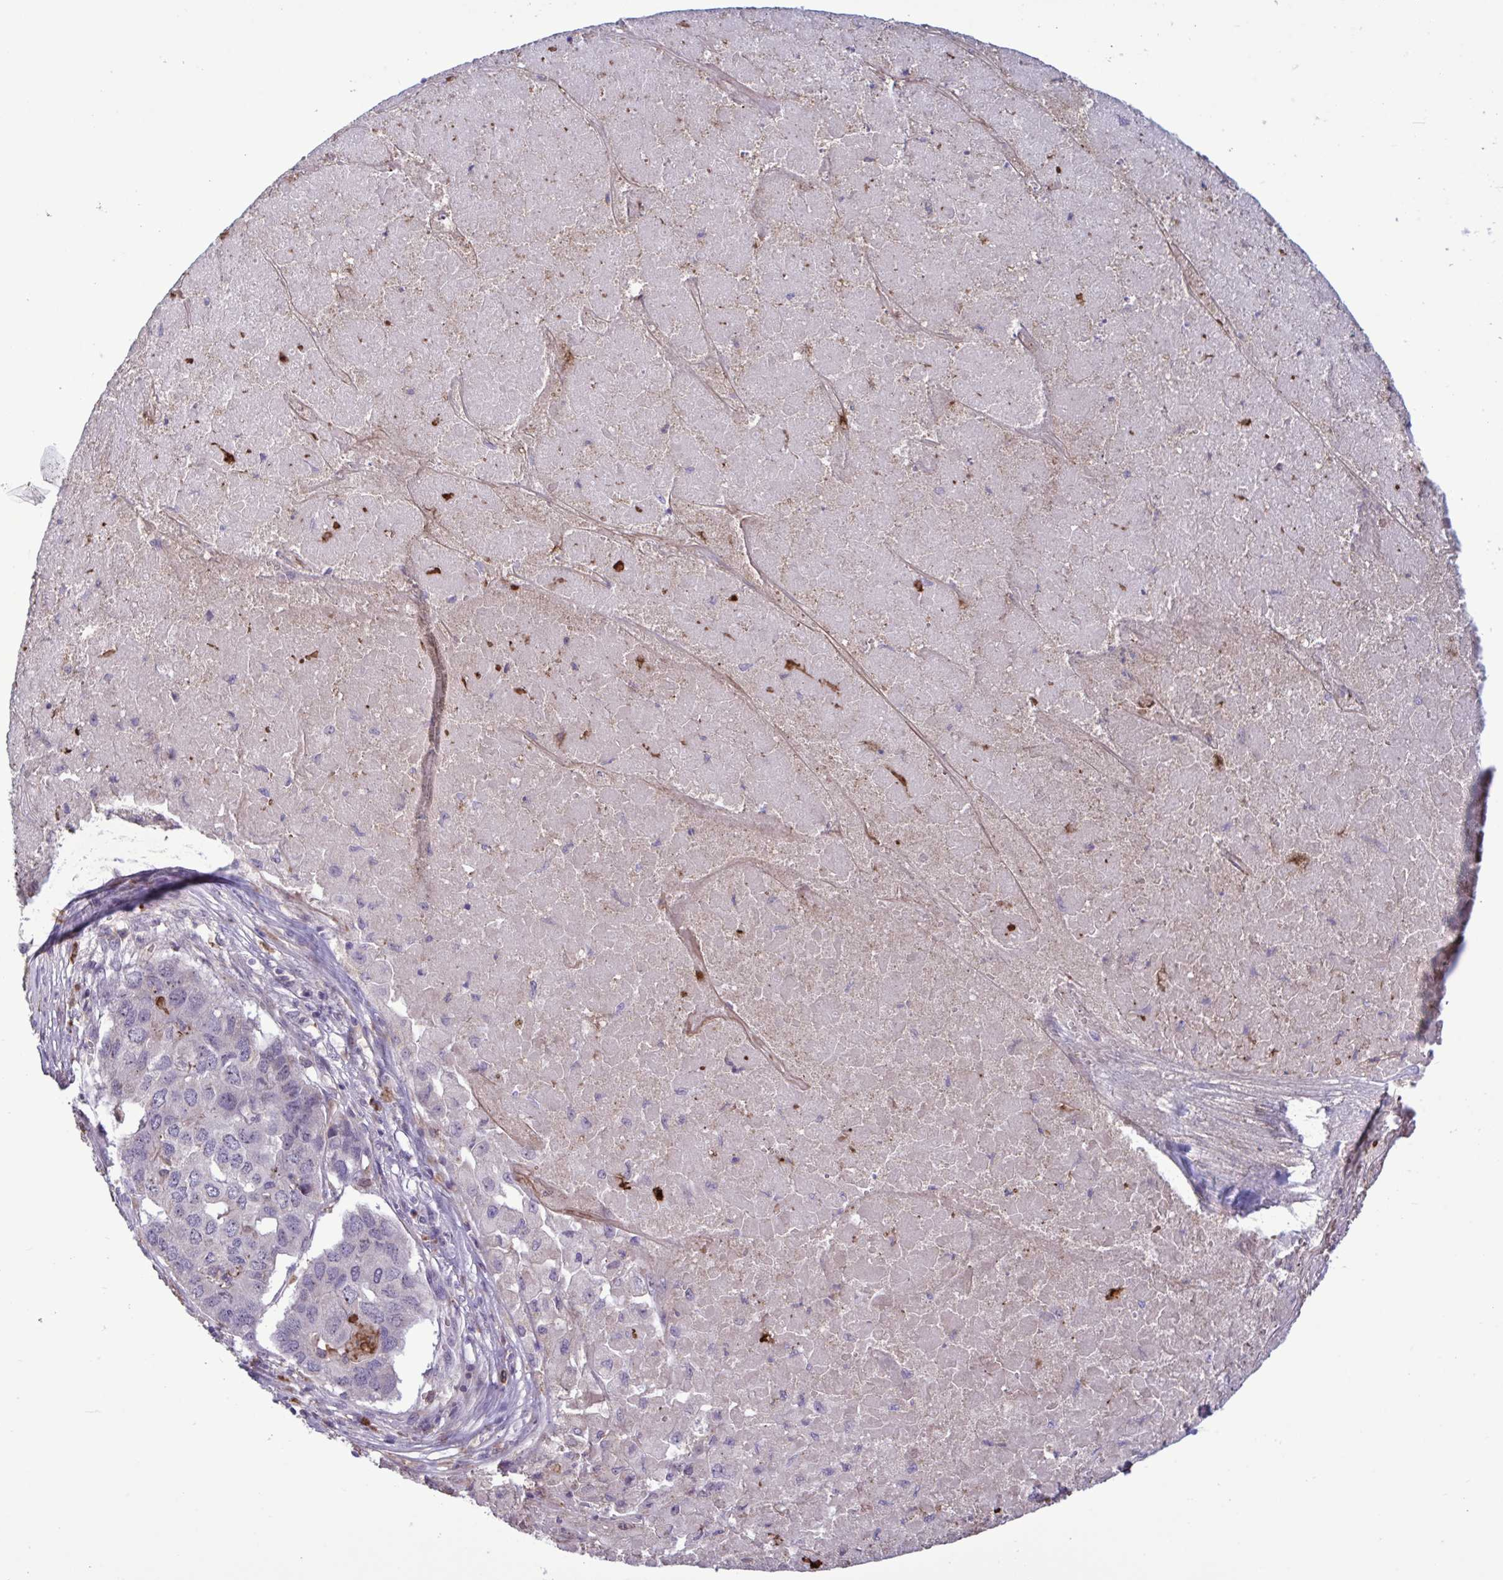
{"staining": {"intensity": "negative", "quantity": "none", "location": "none"}, "tissue": "pancreatic cancer", "cell_type": "Tumor cells", "image_type": "cancer", "snomed": [{"axis": "morphology", "description": "Adenocarcinoma, NOS"}, {"axis": "topography", "description": "Pancreas"}], "caption": "DAB (3,3'-diaminobenzidine) immunohistochemical staining of pancreatic cancer (adenocarcinoma) shows no significant expression in tumor cells.", "gene": "CD101", "patient": {"sex": "male", "age": 50}}